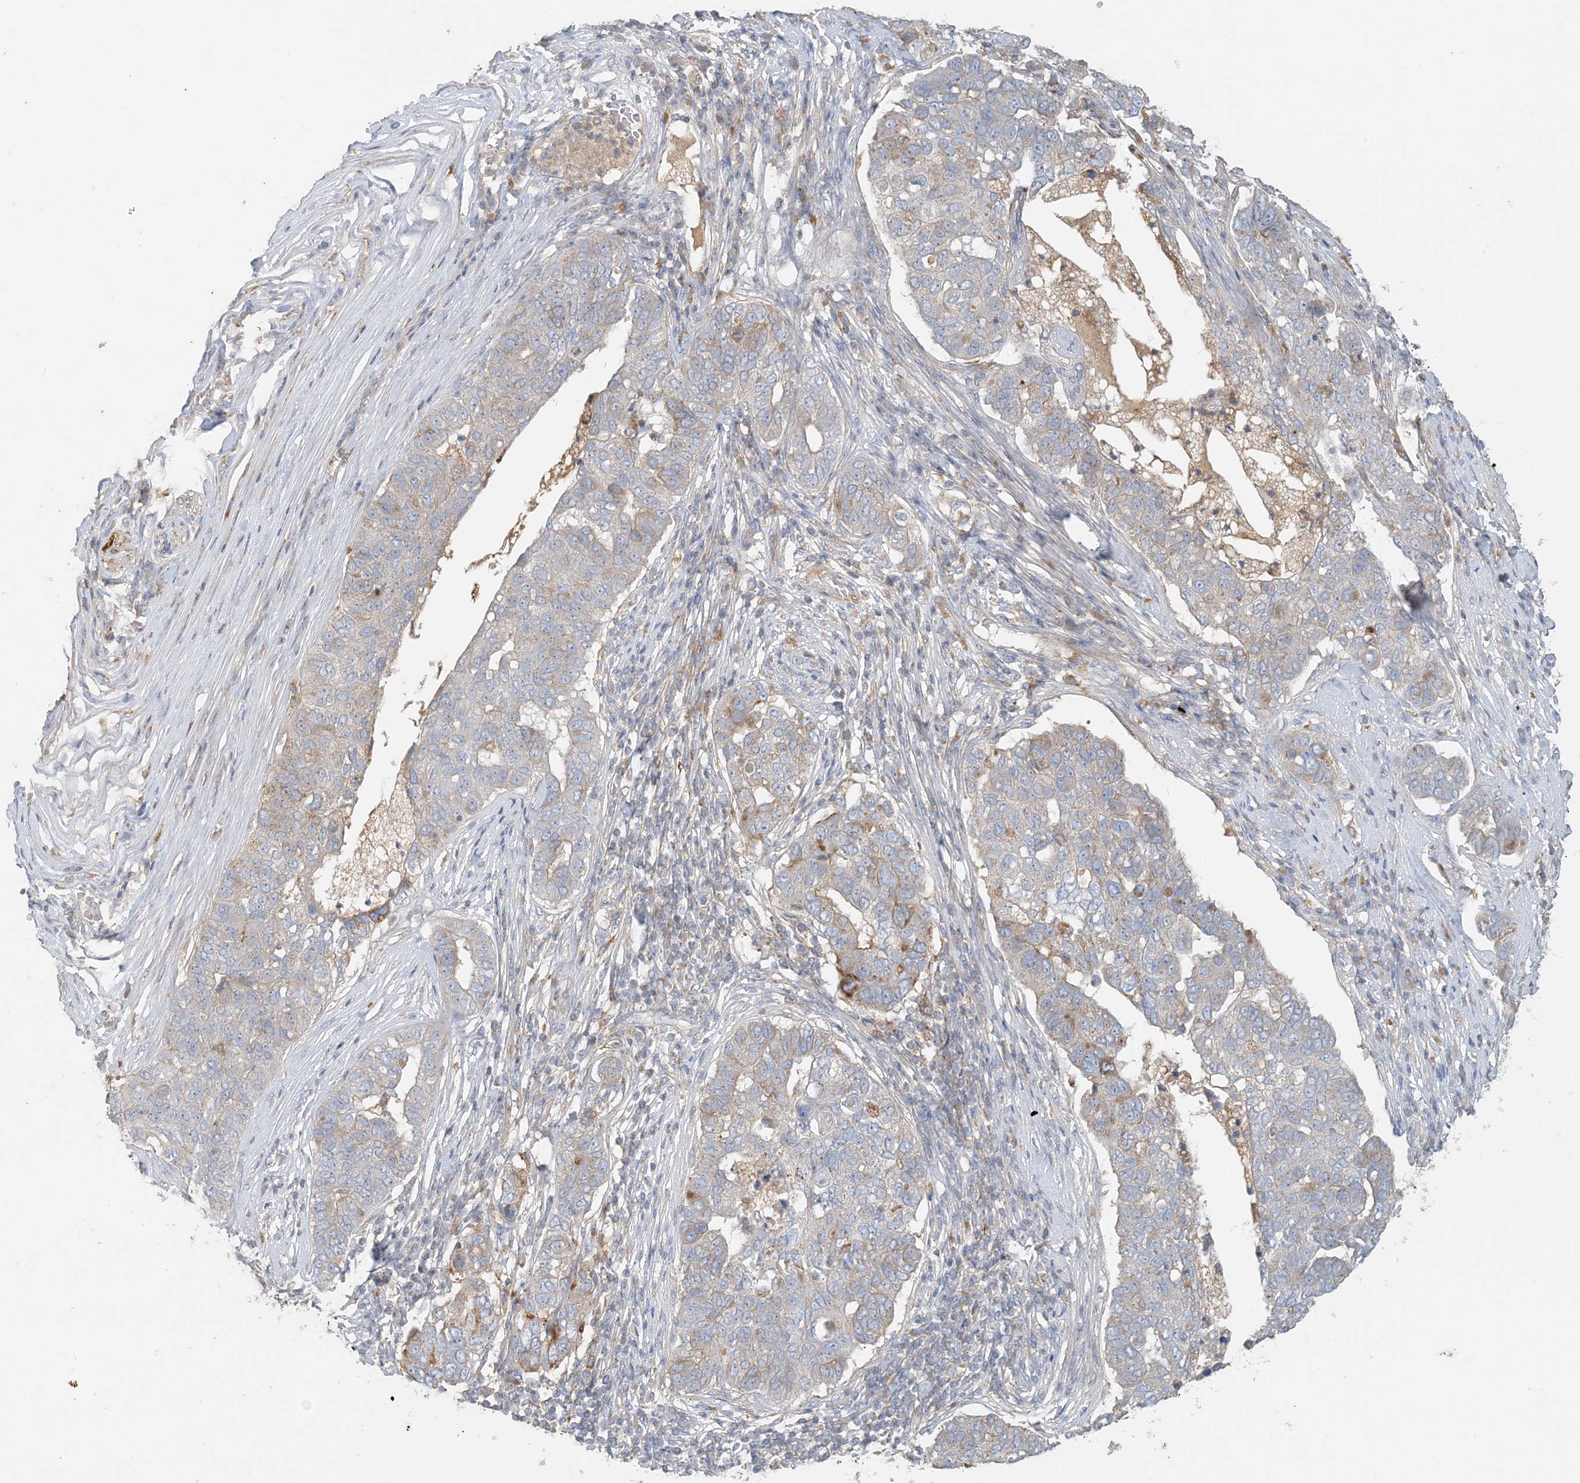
{"staining": {"intensity": "weak", "quantity": "<25%", "location": "cytoplasmic/membranous"}, "tissue": "pancreatic cancer", "cell_type": "Tumor cells", "image_type": "cancer", "snomed": [{"axis": "morphology", "description": "Adenocarcinoma, NOS"}, {"axis": "topography", "description": "Pancreas"}], "caption": "Tumor cells are negative for brown protein staining in adenocarcinoma (pancreatic).", "gene": "SPPL2A", "patient": {"sex": "female", "age": 61}}